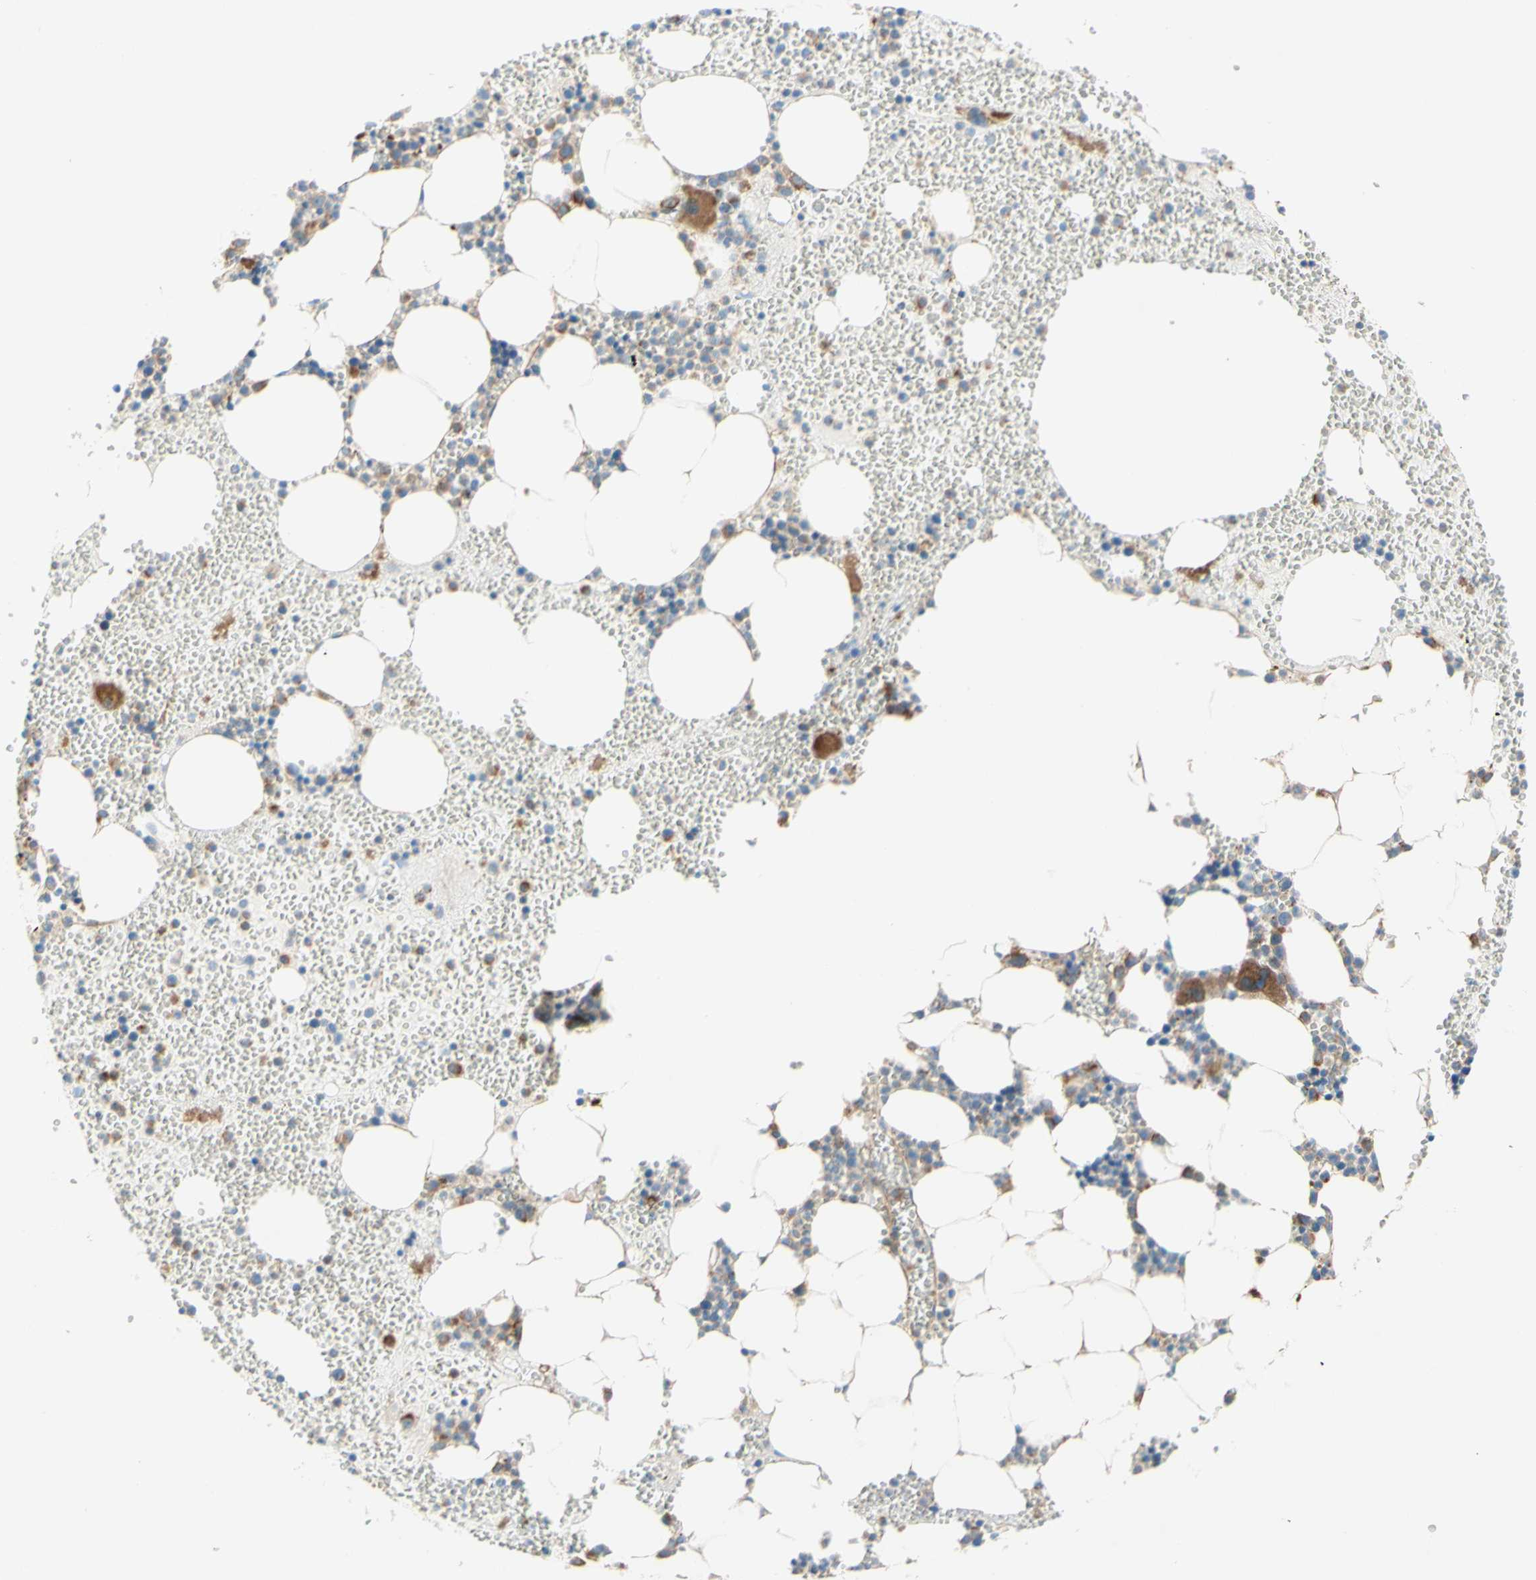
{"staining": {"intensity": "moderate", "quantity": "25%-75%", "location": "cytoplasmic/membranous"}, "tissue": "bone marrow", "cell_type": "Hematopoietic cells", "image_type": "normal", "snomed": [{"axis": "morphology", "description": "Normal tissue, NOS"}, {"axis": "morphology", "description": "Inflammation, NOS"}, {"axis": "topography", "description": "Bone marrow"}], "caption": "Immunohistochemical staining of benign bone marrow shows moderate cytoplasmic/membranous protein positivity in approximately 25%-75% of hematopoietic cells. (DAB (3,3'-diaminobenzidine) IHC, brown staining for protein, blue staining for nuclei).", "gene": "ENDOD1", "patient": {"sex": "female", "age": 76}}